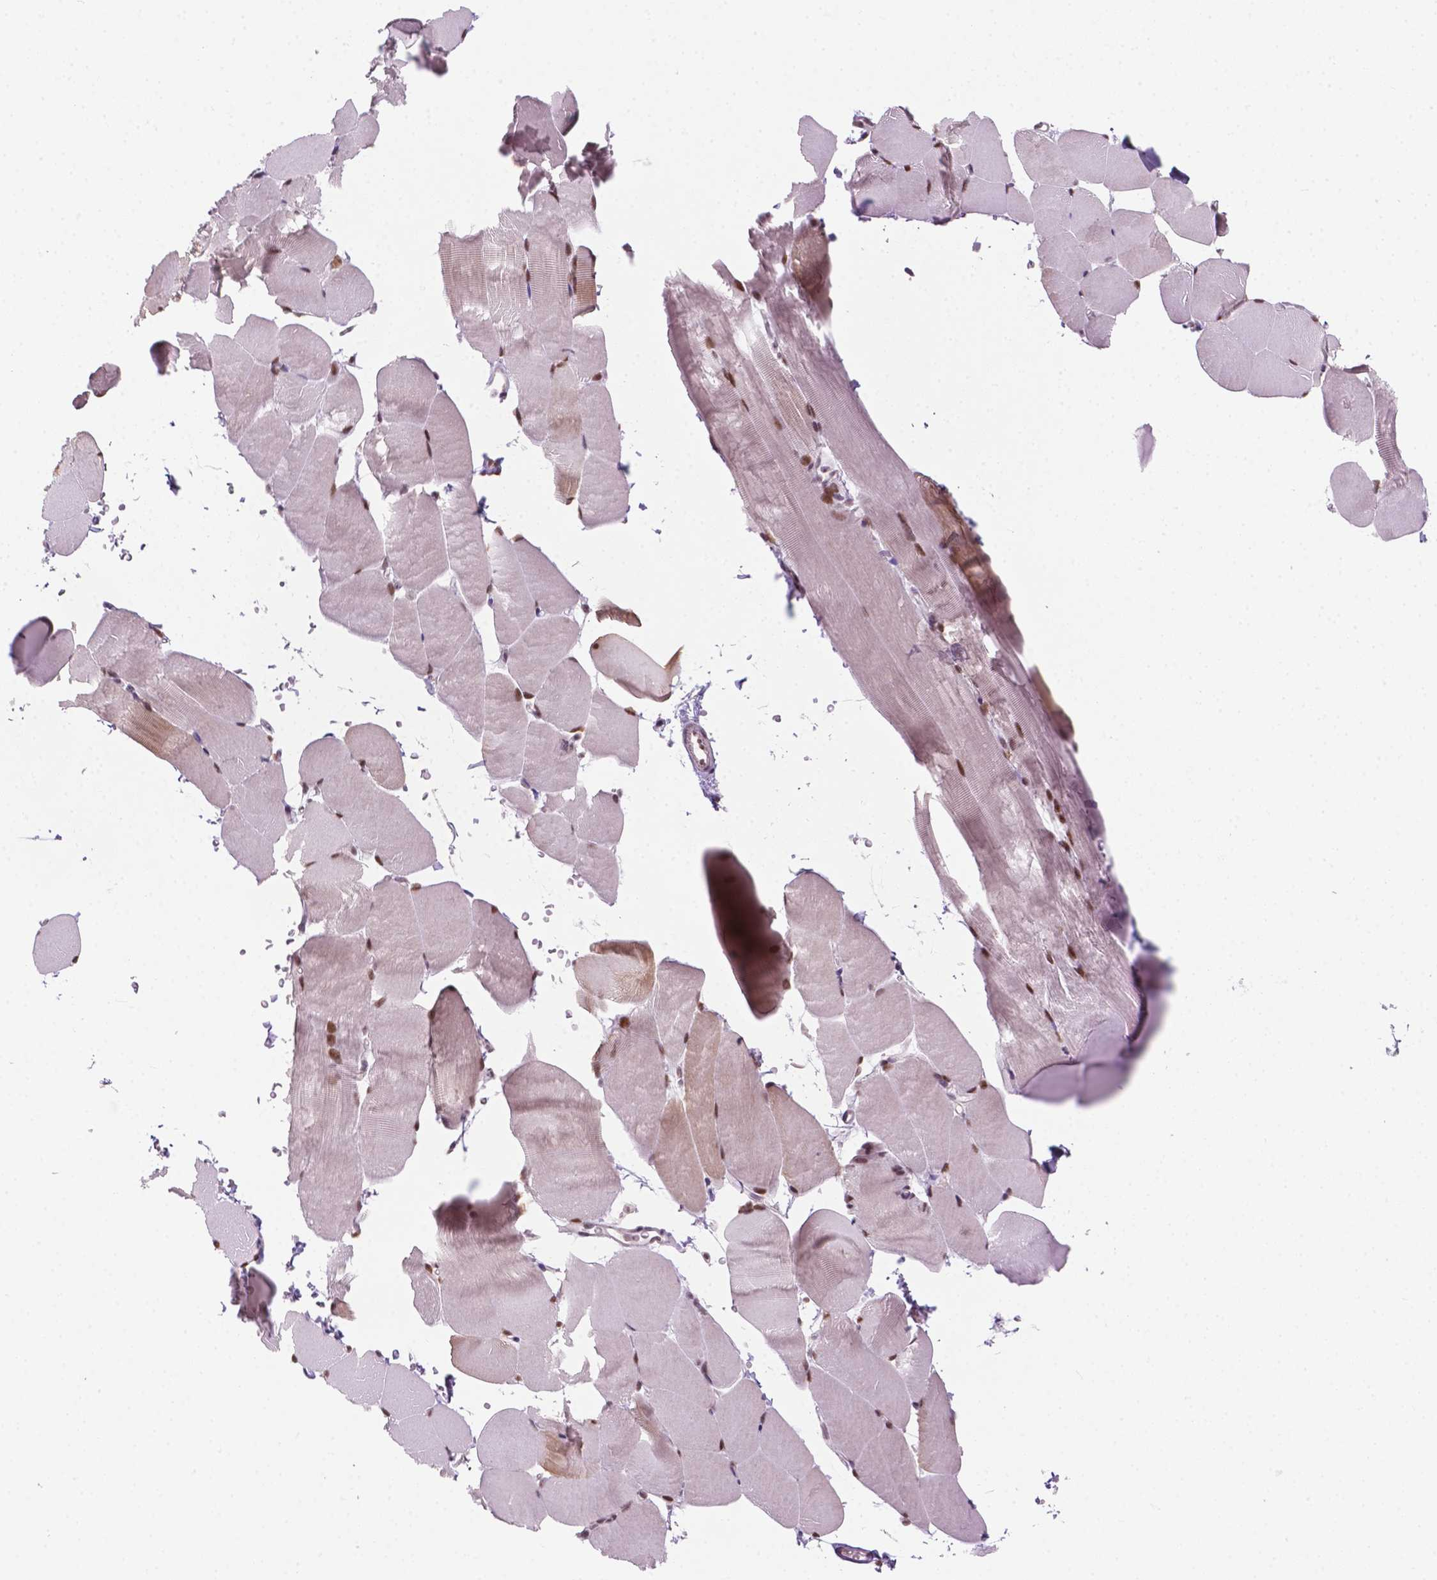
{"staining": {"intensity": "moderate", "quantity": "25%-75%", "location": "nuclear"}, "tissue": "skeletal muscle", "cell_type": "Myocytes", "image_type": "normal", "snomed": [{"axis": "morphology", "description": "Normal tissue, NOS"}, {"axis": "topography", "description": "Skeletal muscle"}], "caption": "Moderate nuclear staining for a protein is appreciated in approximately 25%-75% of myocytes of normal skeletal muscle using IHC.", "gene": "PHAX", "patient": {"sex": "female", "age": 37}}